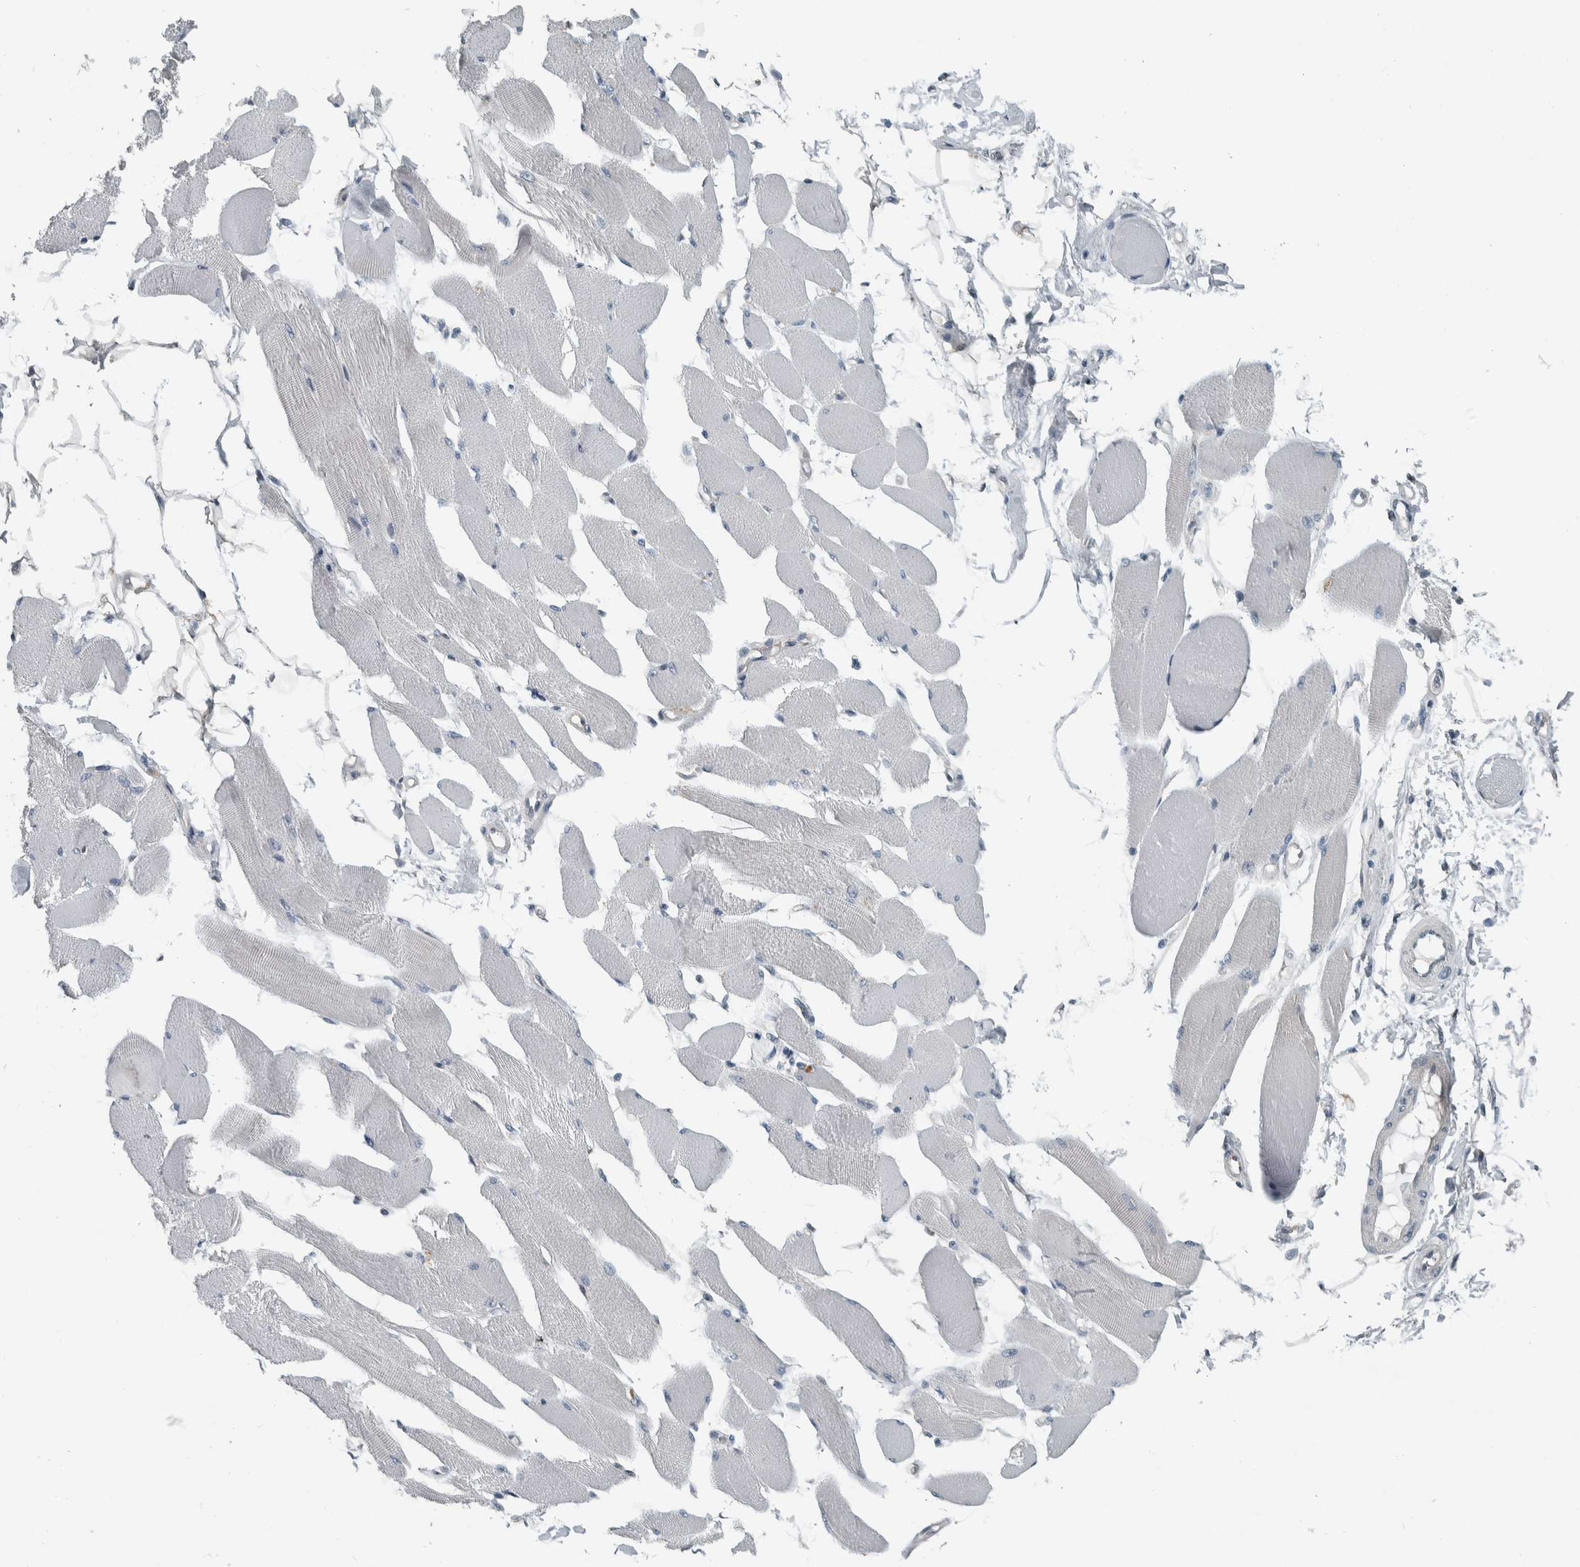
{"staining": {"intensity": "negative", "quantity": "none", "location": "none"}, "tissue": "skeletal muscle", "cell_type": "Myocytes", "image_type": "normal", "snomed": [{"axis": "morphology", "description": "Normal tissue, NOS"}, {"axis": "topography", "description": "Skeletal muscle"}, {"axis": "topography", "description": "Peripheral nerve tissue"}], "caption": "This is an IHC image of benign skeletal muscle. There is no positivity in myocytes.", "gene": "ALAD", "patient": {"sex": "female", "age": 84}}